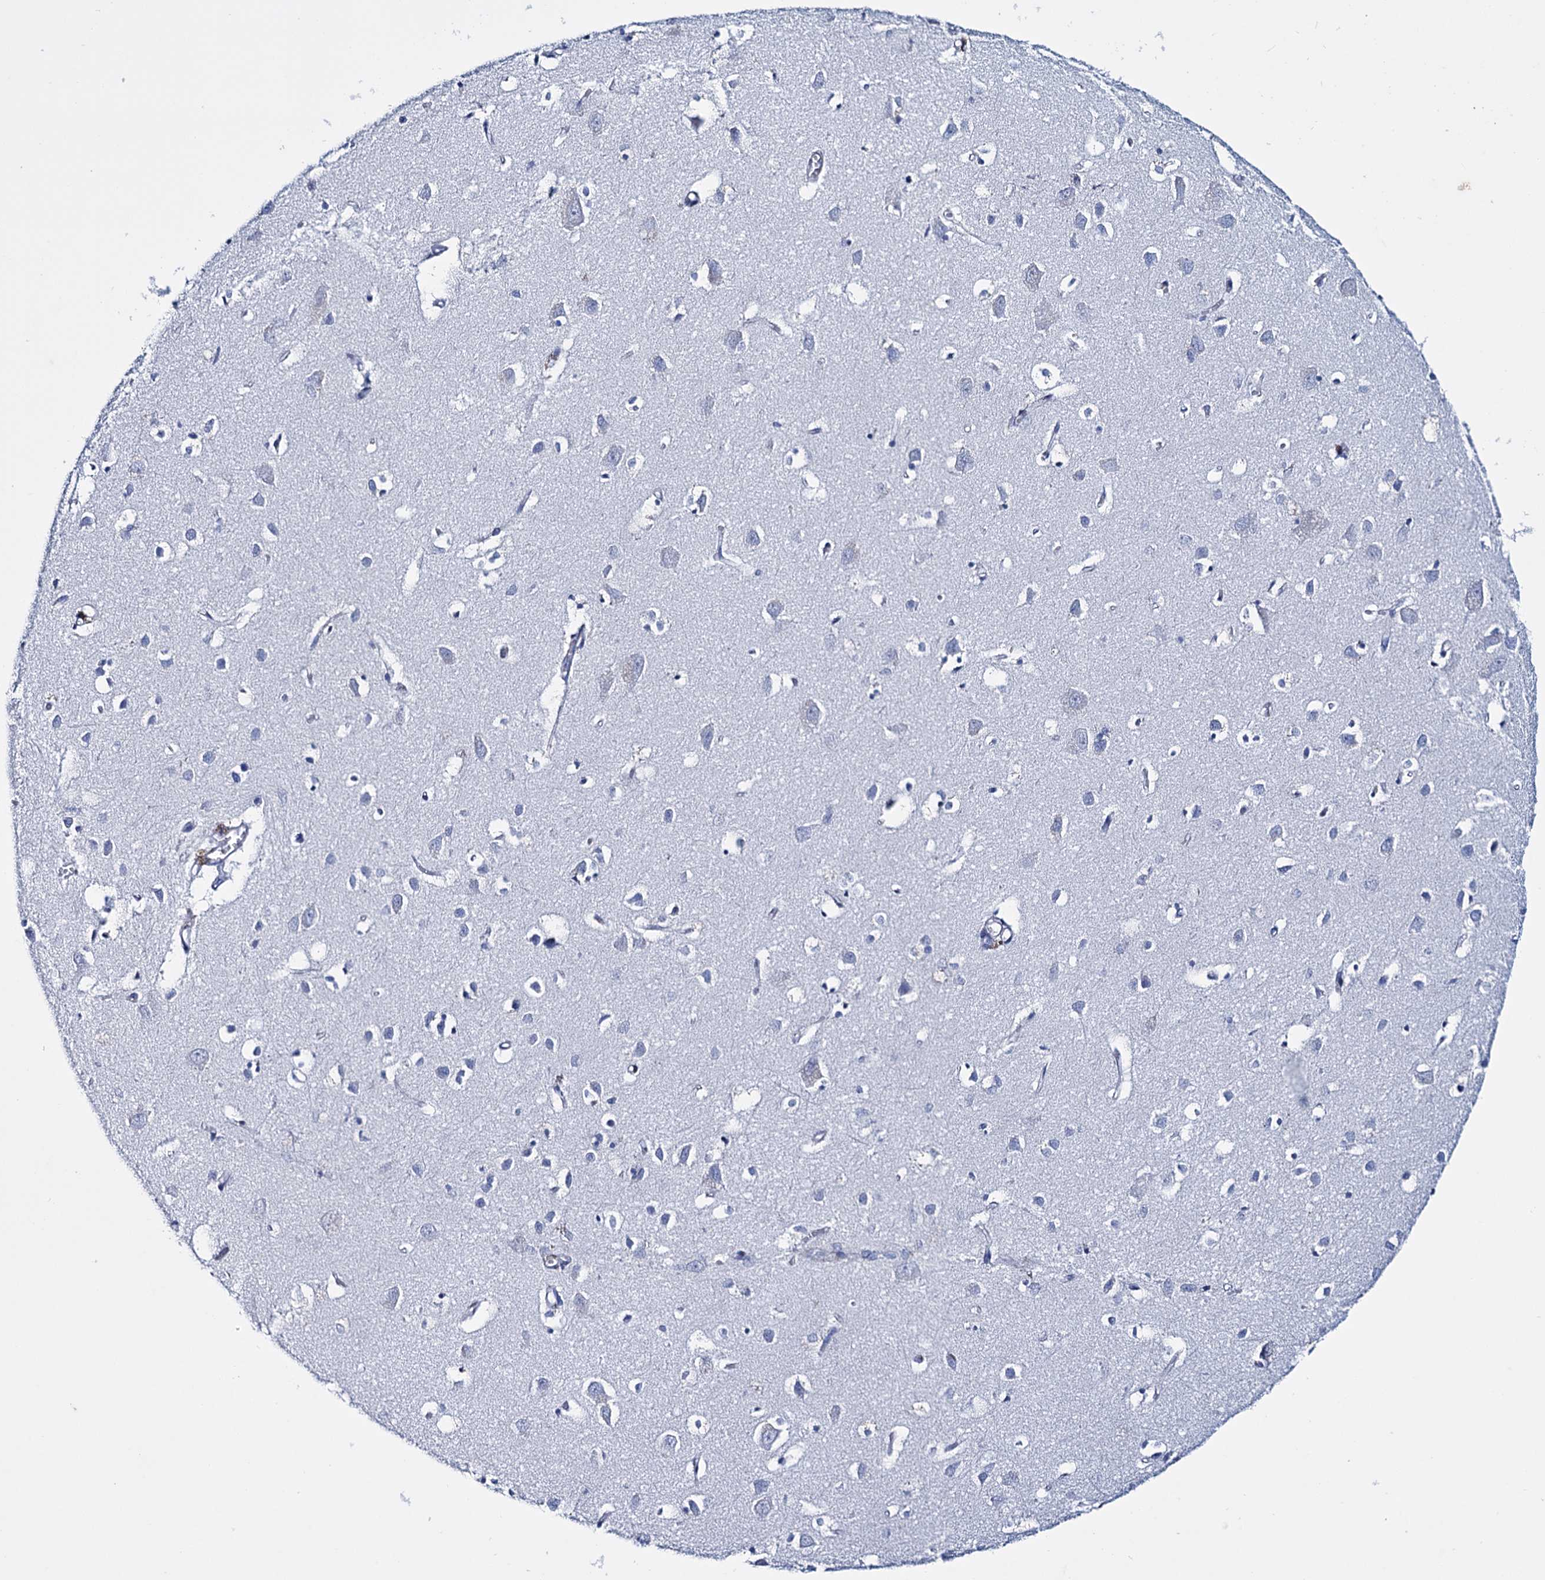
{"staining": {"intensity": "negative", "quantity": "none", "location": "none"}, "tissue": "cerebral cortex", "cell_type": "Endothelial cells", "image_type": "normal", "snomed": [{"axis": "morphology", "description": "Normal tissue, NOS"}, {"axis": "topography", "description": "Cerebral cortex"}], "caption": "High power microscopy photomicrograph of an IHC photomicrograph of unremarkable cerebral cortex, revealing no significant staining in endothelial cells. (DAB (3,3'-diaminobenzidine) IHC, high magnification).", "gene": "FAAP20", "patient": {"sex": "female", "age": 64}}